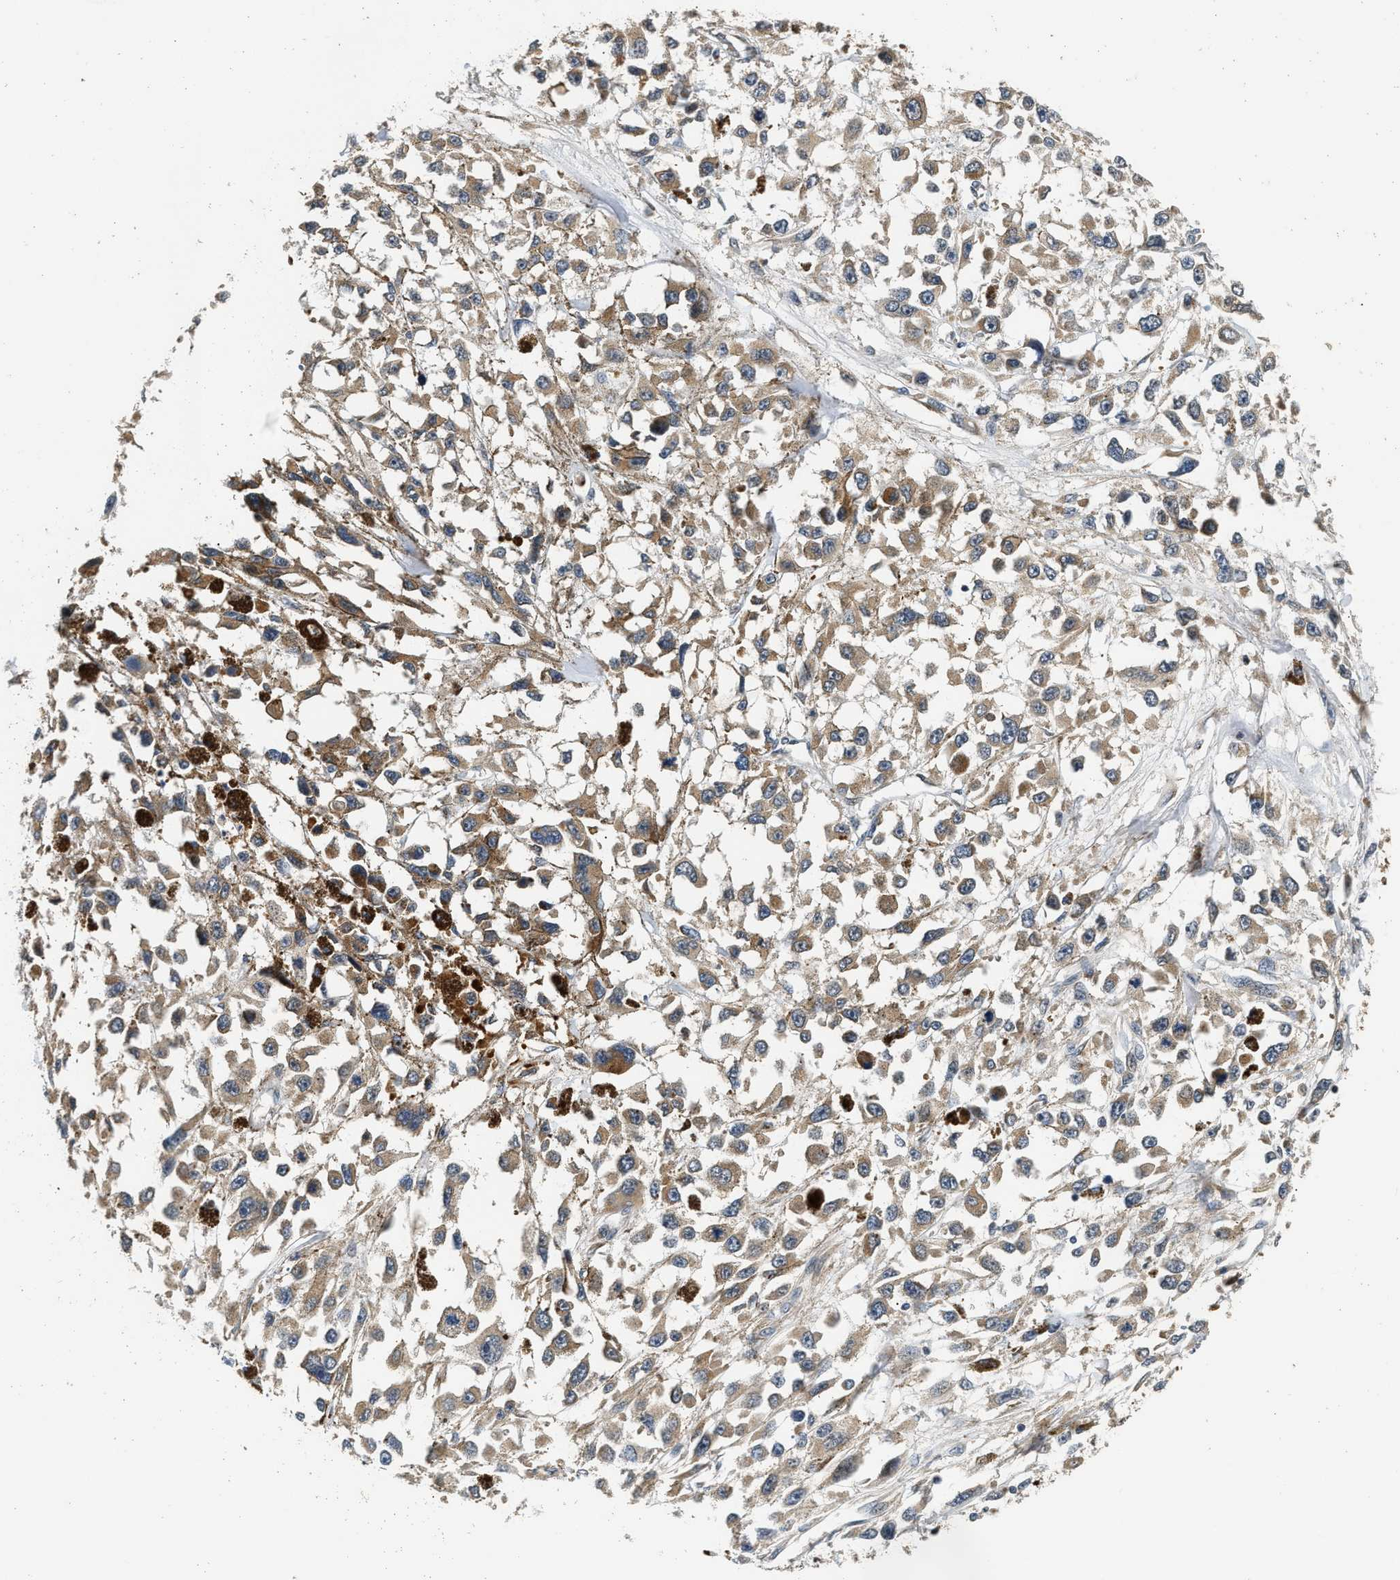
{"staining": {"intensity": "weak", "quantity": ">75%", "location": "cytoplasmic/membranous"}, "tissue": "melanoma", "cell_type": "Tumor cells", "image_type": "cancer", "snomed": [{"axis": "morphology", "description": "Malignant melanoma, Metastatic site"}, {"axis": "topography", "description": "Lymph node"}], "caption": "This is an image of immunohistochemistry (IHC) staining of melanoma, which shows weak positivity in the cytoplasmic/membranous of tumor cells.", "gene": "EXTL2", "patient": {"sex": "male", "age": 59}}